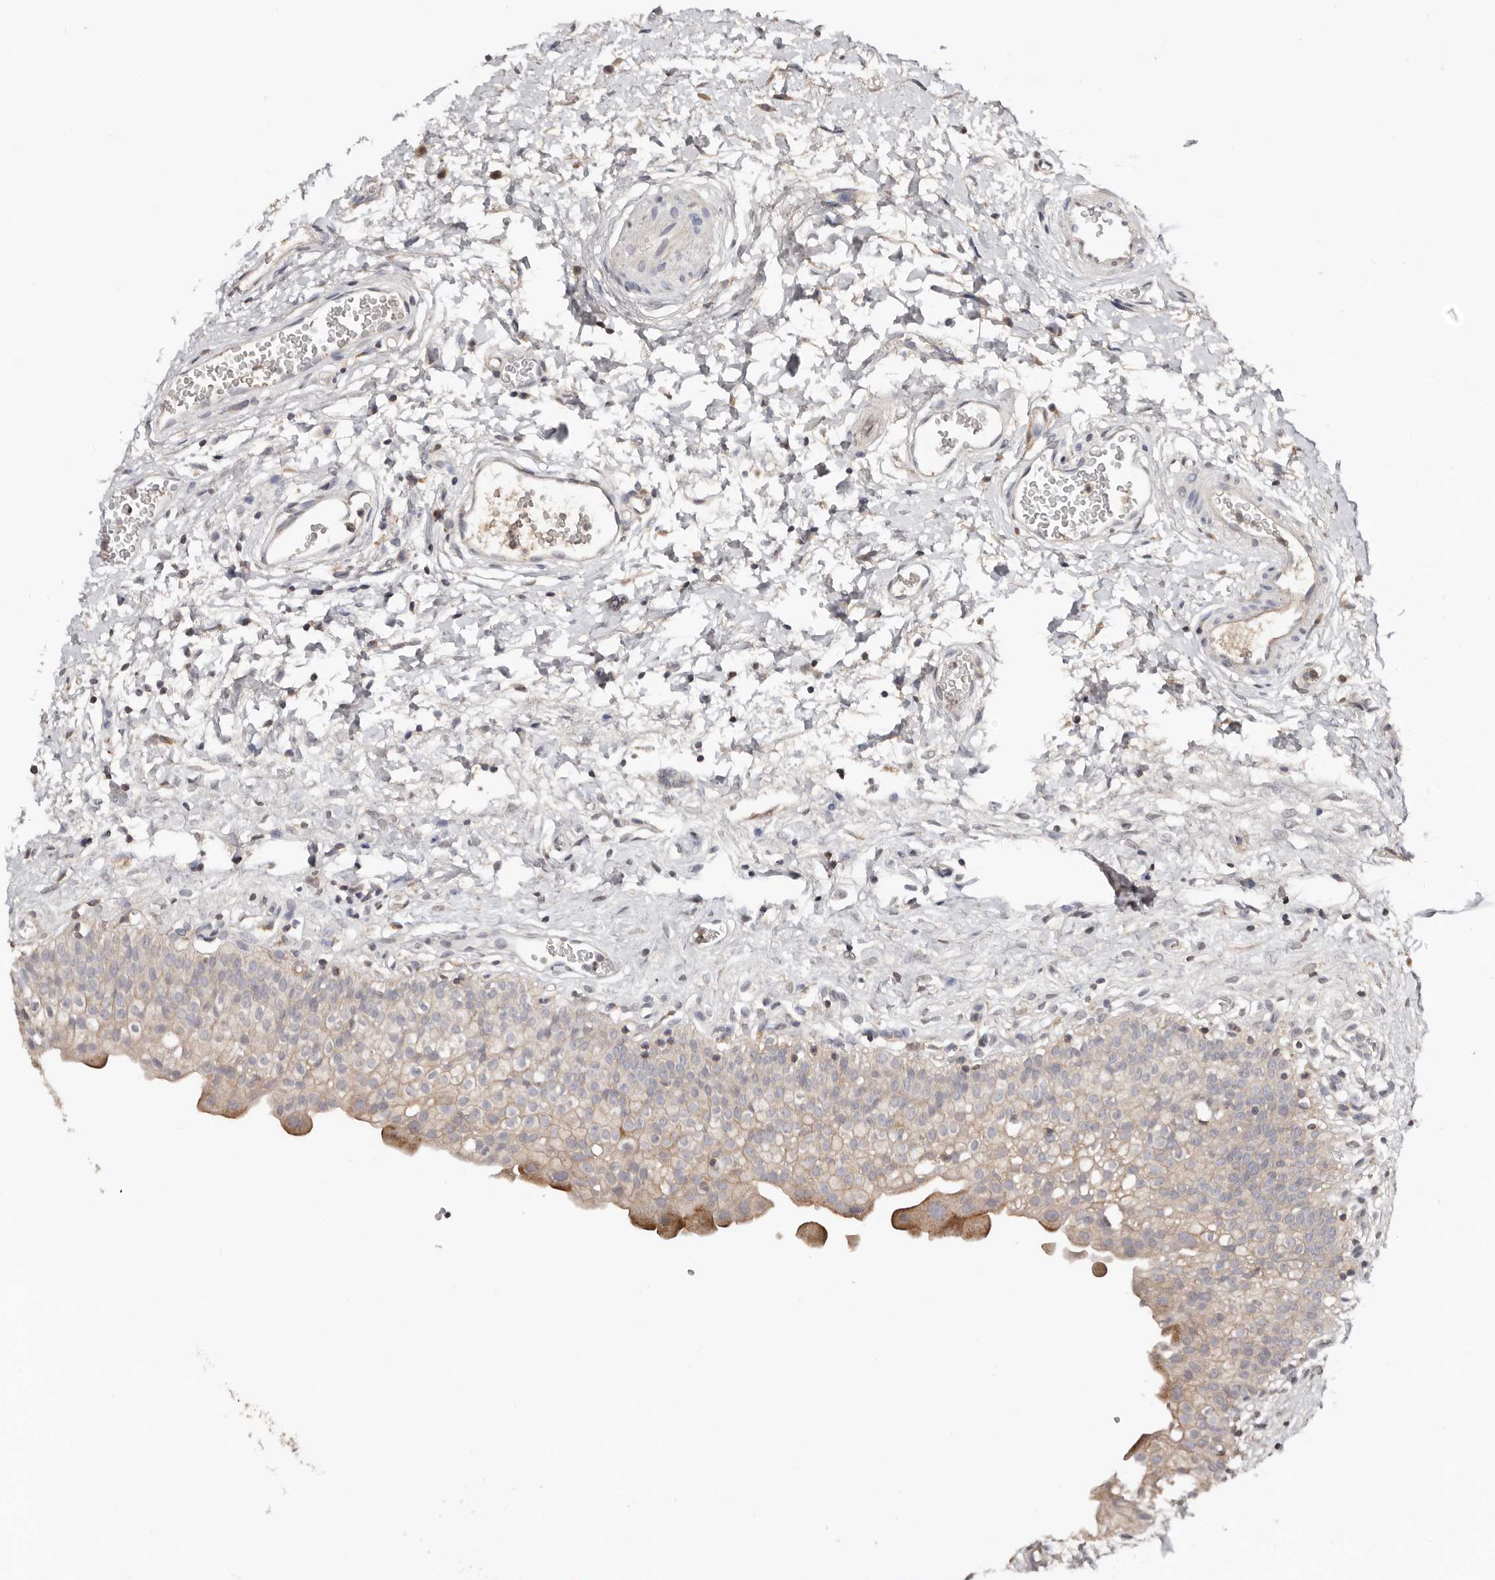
{"staining": {"intensity": "weak", "quantity": "25%-75%", "location": "cytoplasmic/membranous"}, "tissue": "urinary bladder", "cell_type": "Urothelial cells", "image_type": "normal", "snomed": [{"axis": "morphology", "description": "Normal tissue, NOS"}, {"axis": "topography", "description": "Urinary bladder"}], "caption": "Brown immunohistochemical staining in unremarkable human urinary bladder demonstrates weak cytoplasmic/membranous expression in about 25%-75% of urothelial cells. (DAB (3,3'-diaminobenzidine) IHC, brown staining for protein, blue staining for nuclei).", "gene": "SLC39A2", "patient": {"sex": "male", "age": 51}}